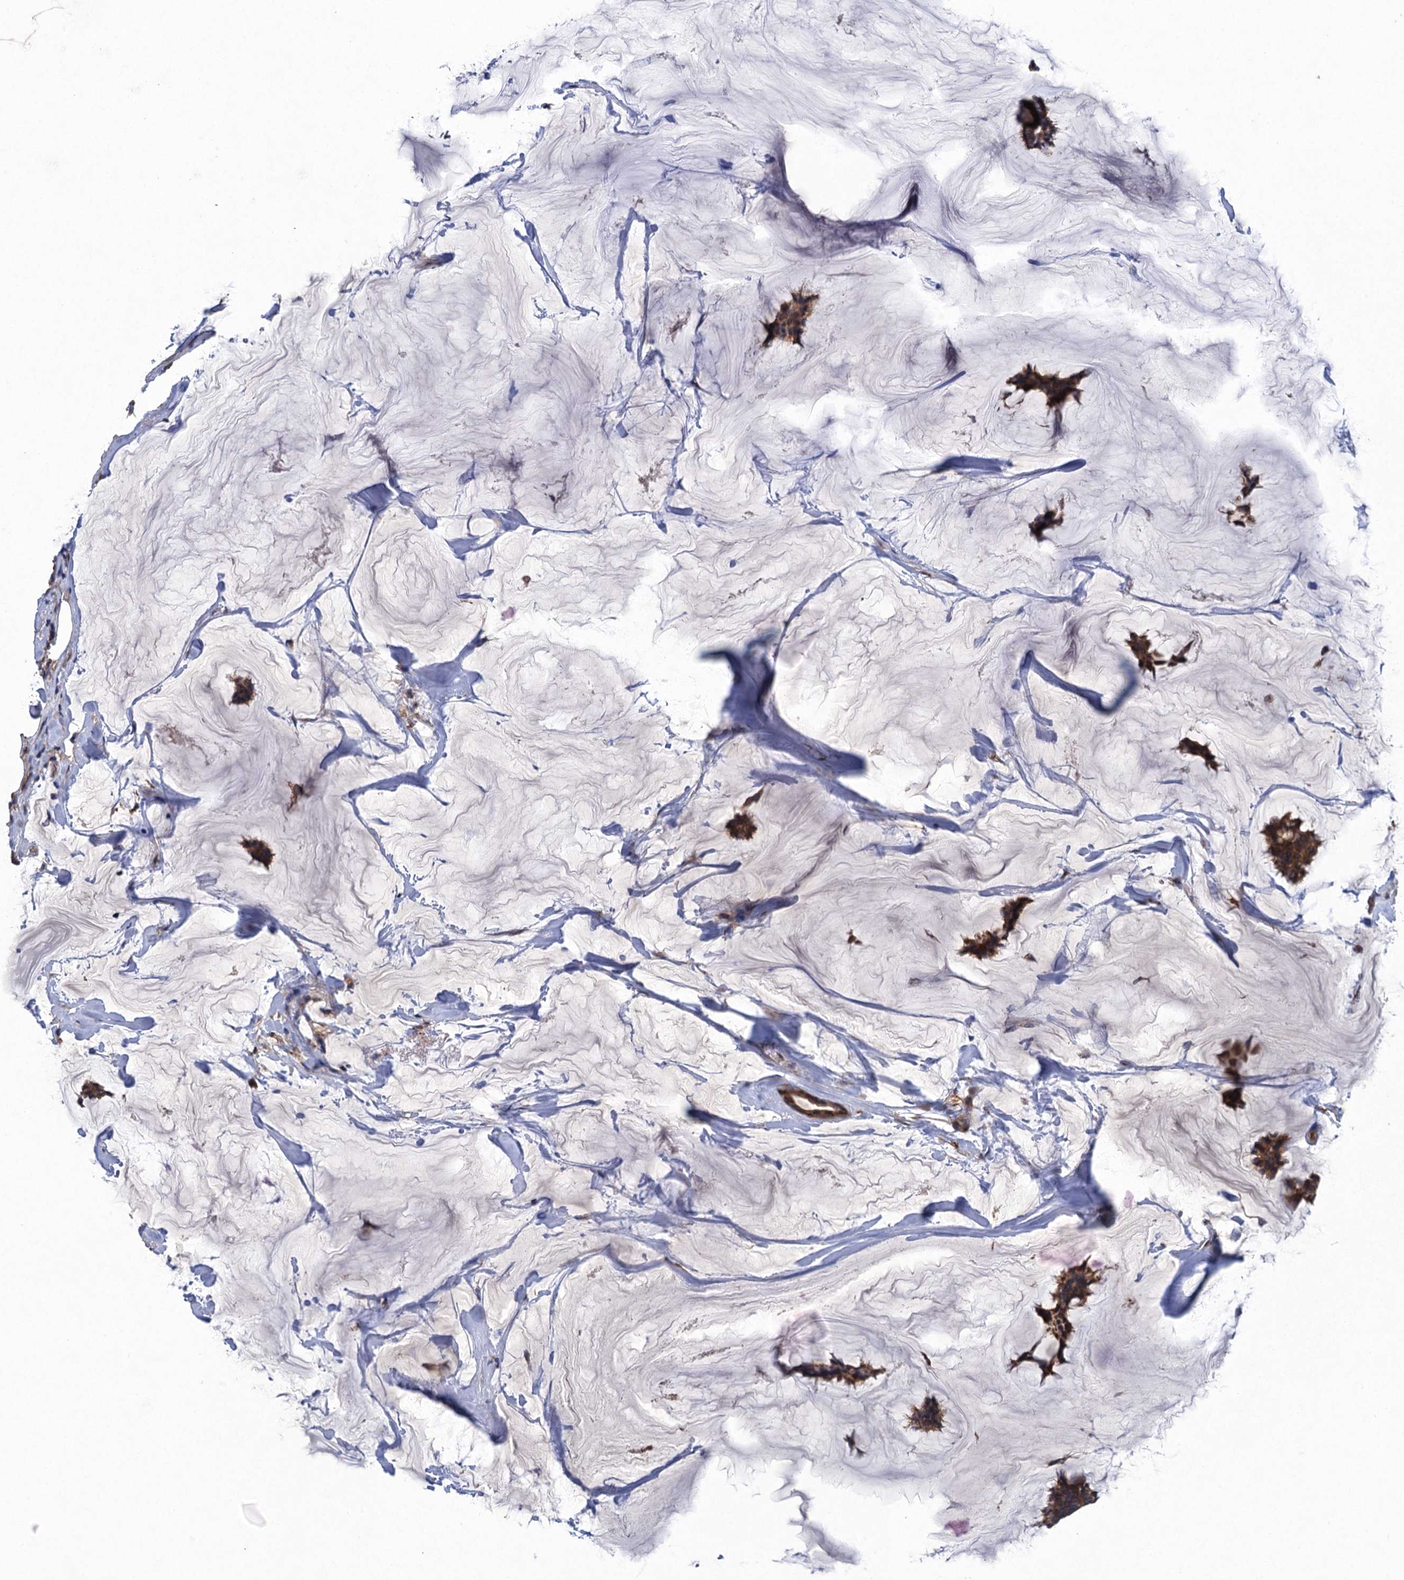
{"staining": {"intensity": "moderate", "quantity": ">75%", "location": "cytoplasmic/membranous"}, "tissue": "breast cancer", "cell_type": "Tumor cells", "image_type": "cancer", "snomed": [{"axis": "morphology", "description": "Duct carcinoma"}, {"axis": "topography", "description": "Breast"}], "caption": "This image shows breast cancer (intraductal carcinoma) stained with immunohistochemistry to label a protein in brown. The cytoplasmic/membranous of tumor cells show moderate positivity for the protein. Nuclei are counter-stained blue.", "gene": "CNTN5", "patient": {"sex": "female", "age": 93}}